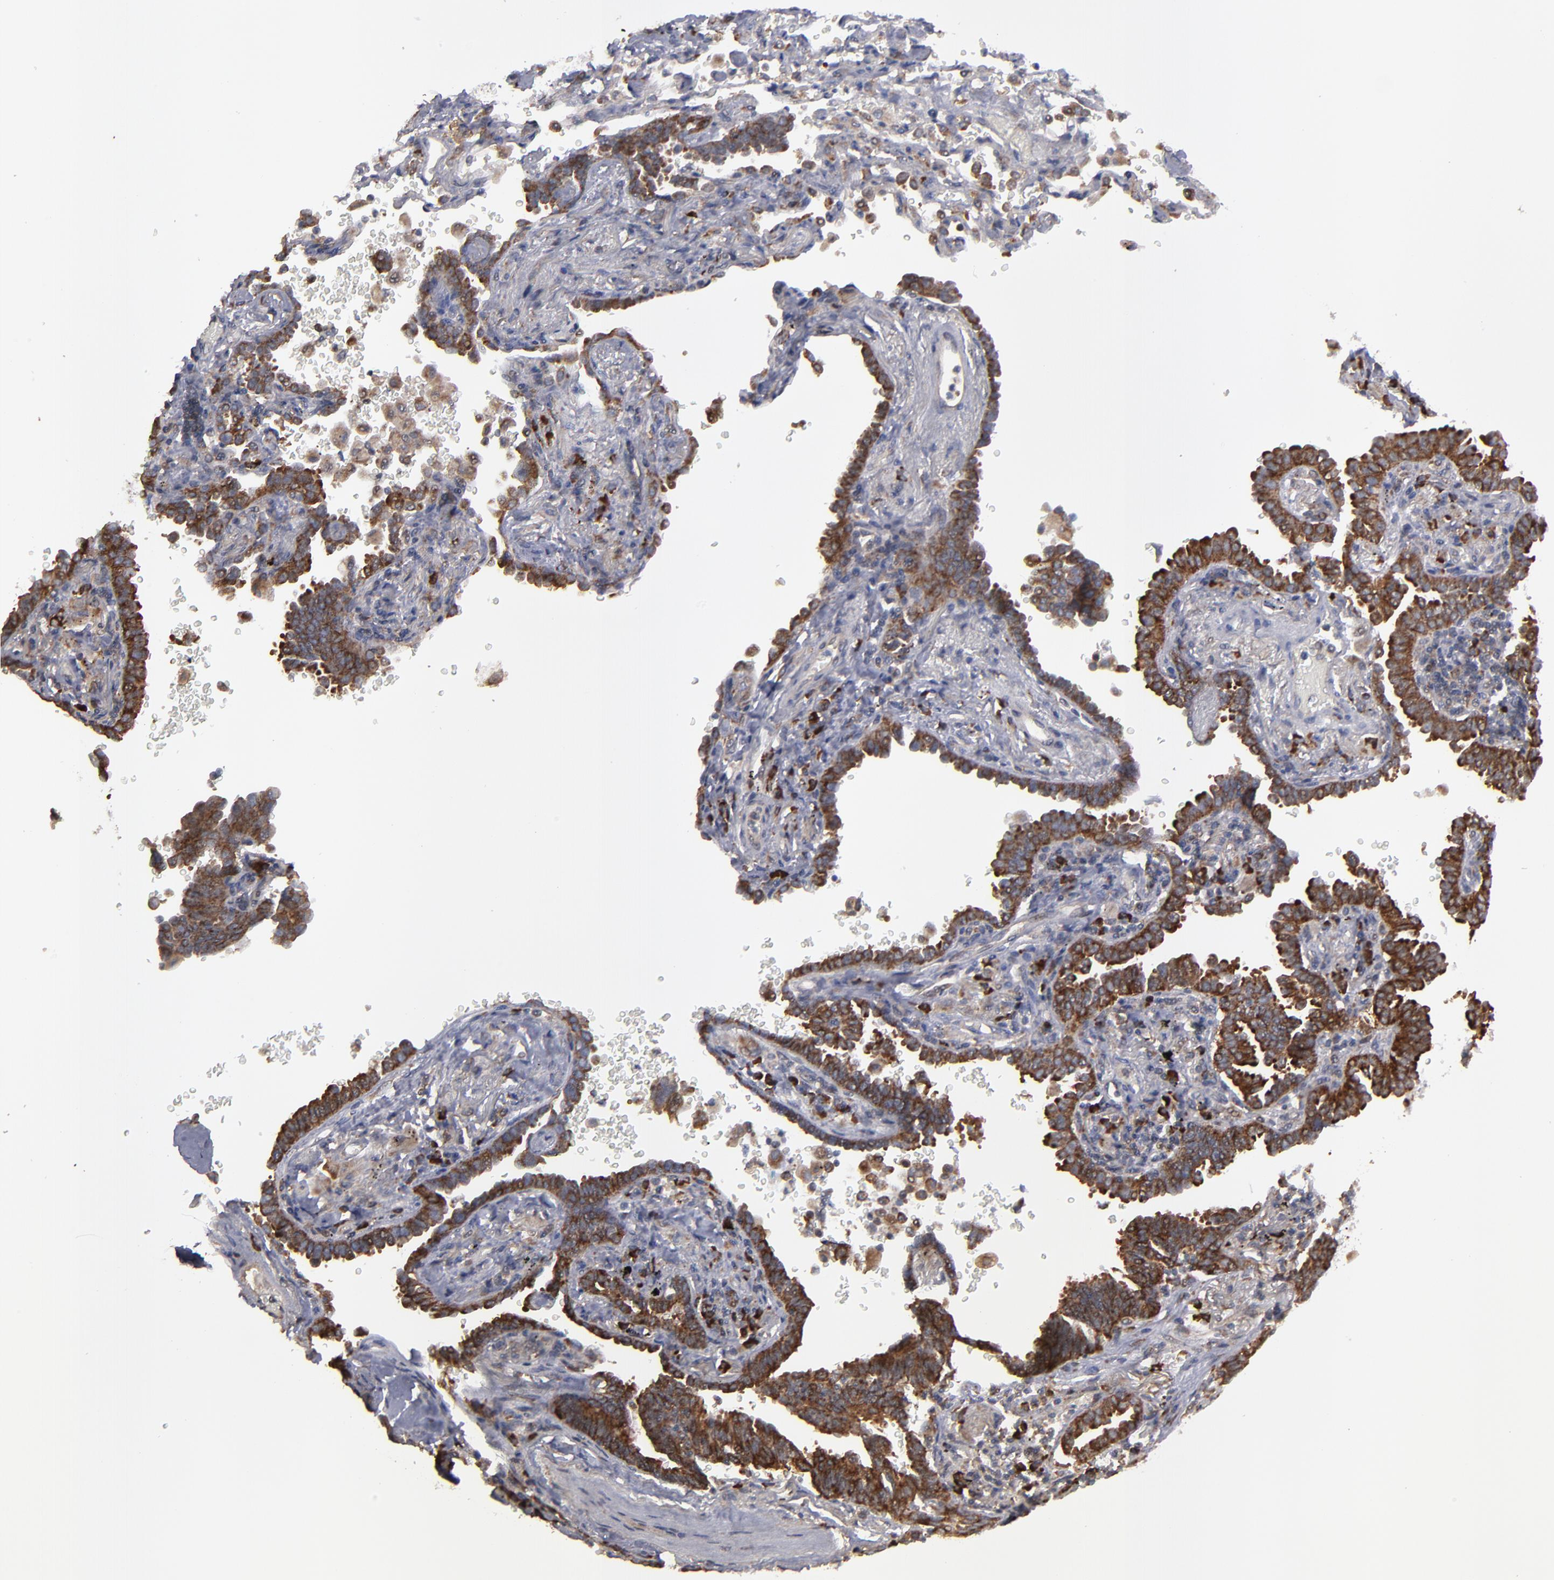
{"staining": {"intensity": "moderate", "quantity": ">75%", "location": "cytoplasmic/membranous"}, "tissue": "lung cancer", "cell_type": "Tumor cells", "image_type": "cancer", "snomed": [{"axis": "morphology", "description": "Adenocarcinoma, NOS"}, {"axis": "topography", "description": "Lung"}], "caption": "Human lung adenocarcinoma stained for a protein (brown) shows moderate cytoplasmic/membranous positive positivity in about >75% of tumor cells.", "gene": "SND1", "patient": {"sex": "female", "age": 64}}